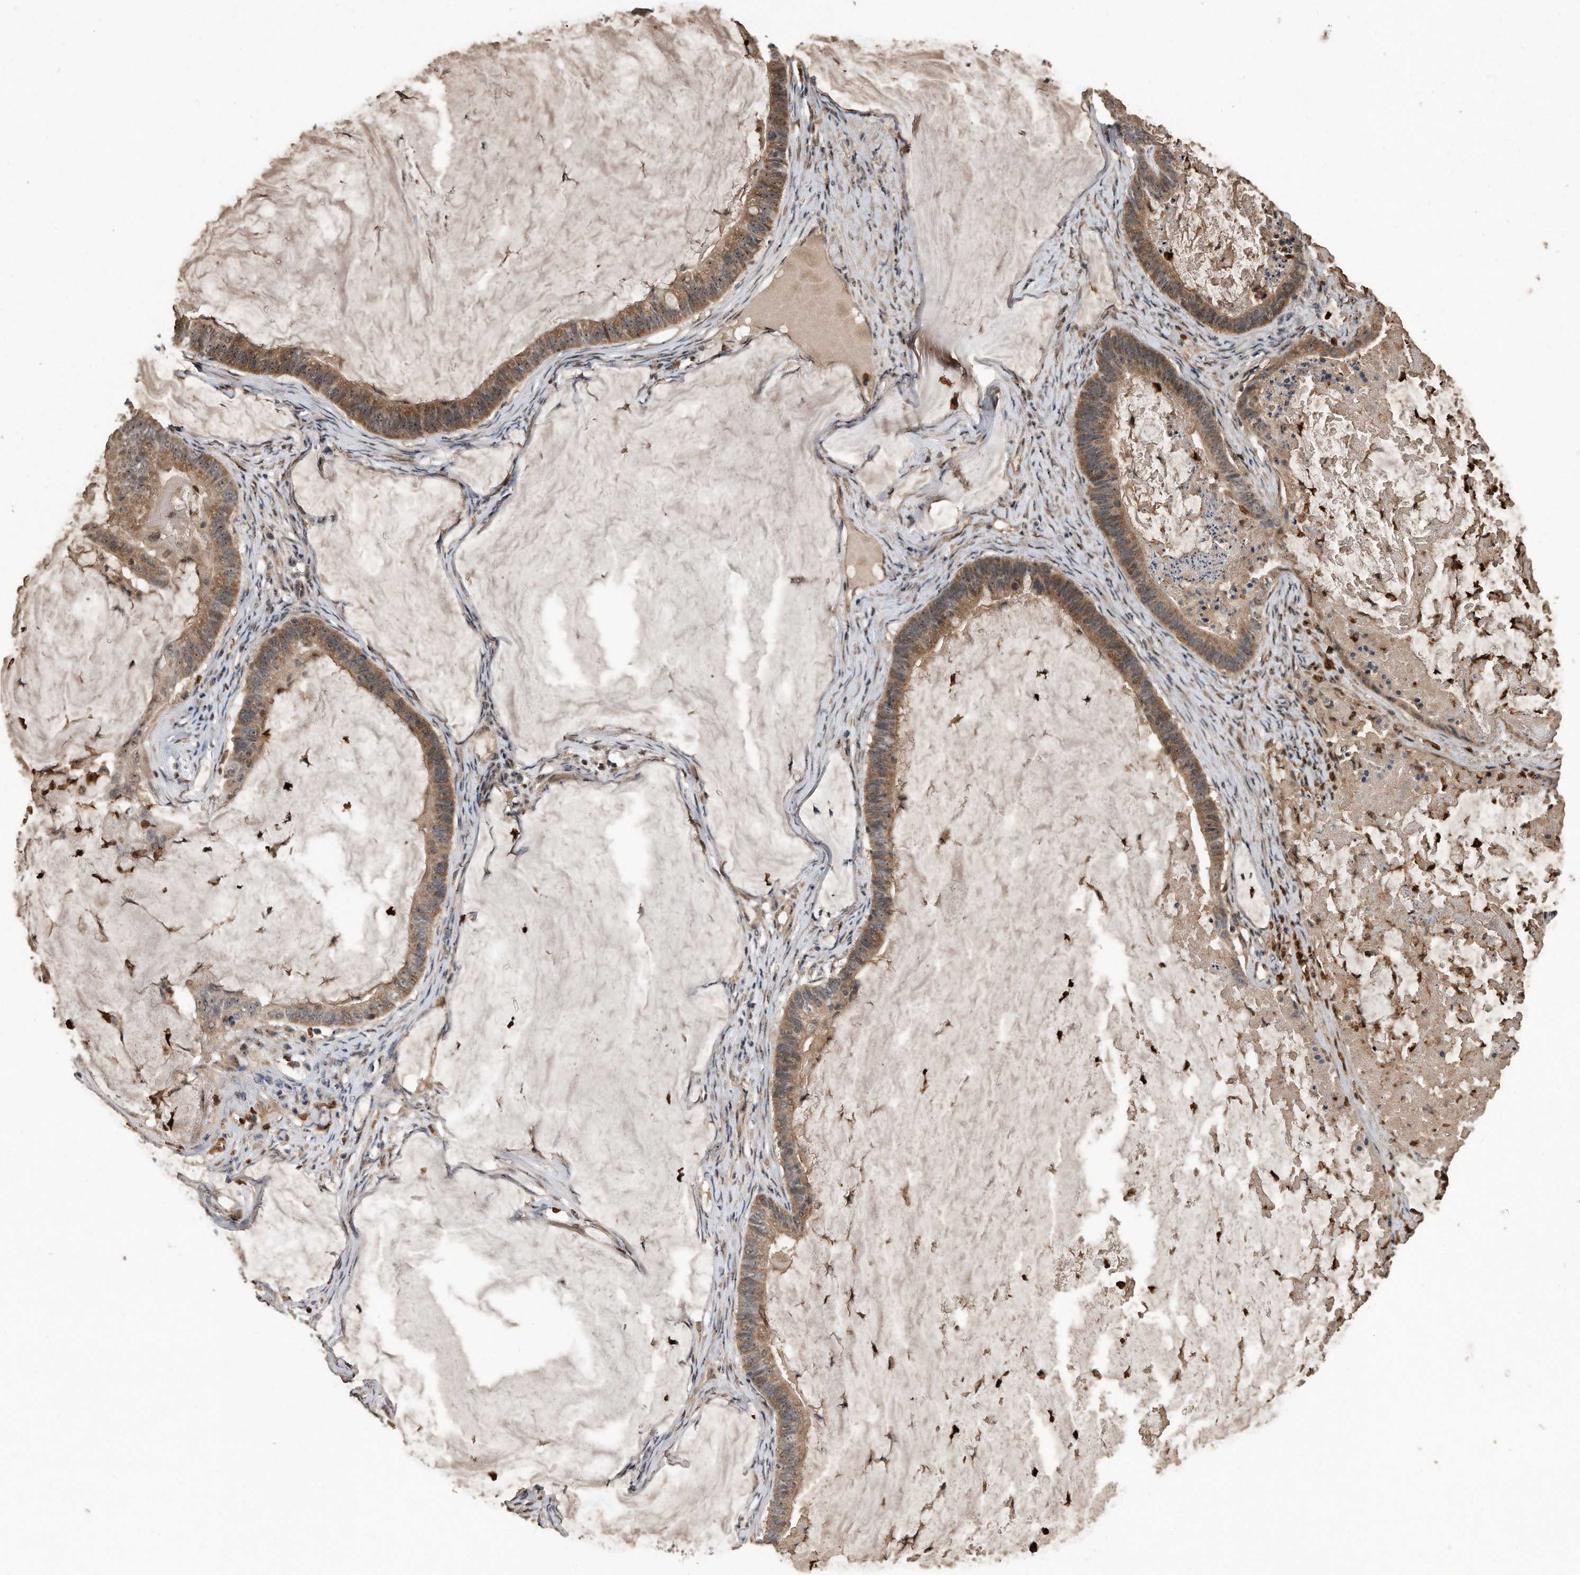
{"staining": {"intensity": "moderate", "quantity": ">75%", "location": "cytoplasmic/membranous,nuclear"}, "tissue": "ovarian cancer", "cell_type": "Tumor cells", "image_type": "cancer", "snomed": [{"axis": "morphology", "description": "Cystadenocarcinoma, mucinous, NOS"}, {"axis": "topography", "description": "Ovary"}], "caption": "A micrograph showing moderate cytoplasmic/membranous and nuclear positivity in about >75% of tumor cells in ovarian mucinous cystadenocarcinoma, as visualized by brown immunohistochemical staining.", "gene": "PELO", "patient": {"sex": "female", "age": 61}}